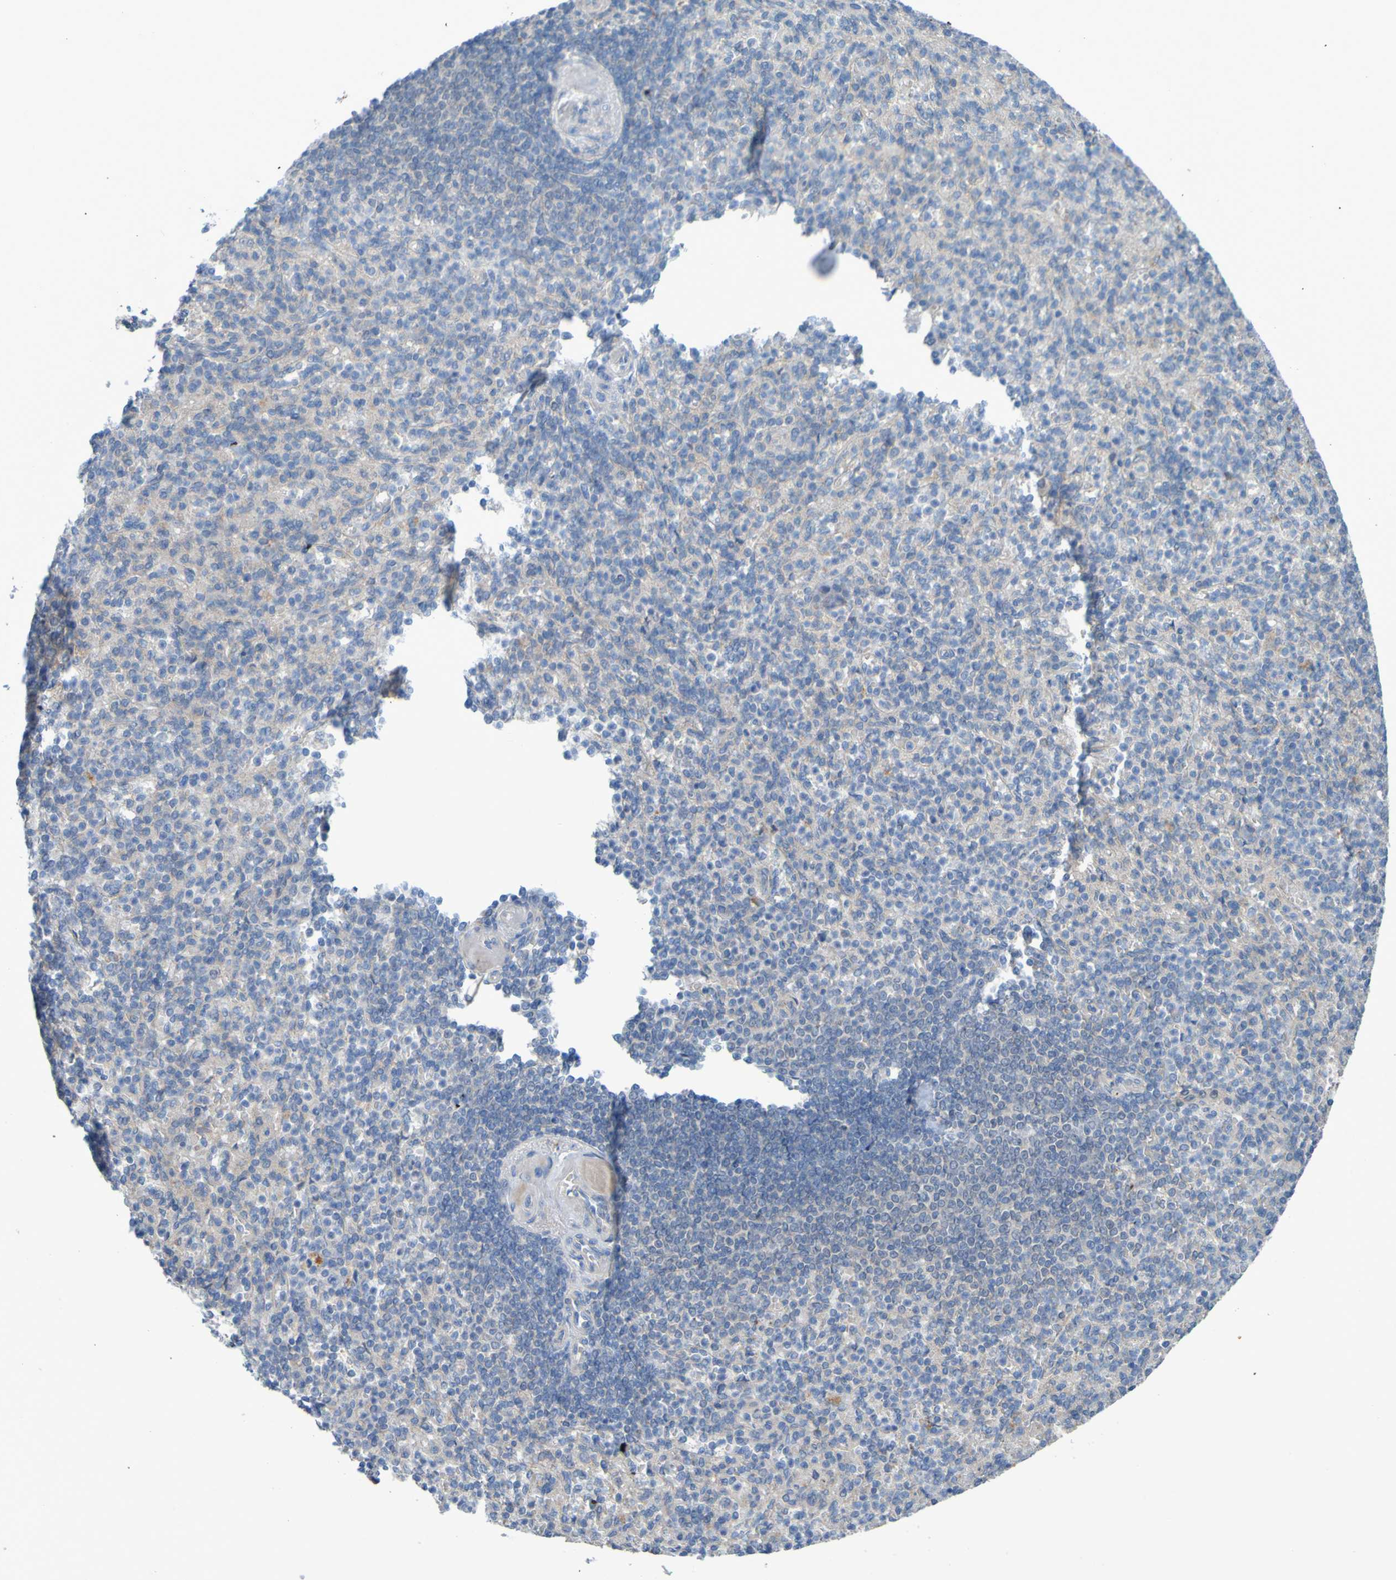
{"staining": {"intensity": "weak", "quantity": "25%-75%", "location": "cytoplasmic/membranous"}, "tissue": "spleen", "cell_type": "Cells in red pulp", "image_type": "normal", "snomed": [{"axis": "morphology", "description": "Normal tissue, NOS"}, {"axis": "topography", "description": "Spleen"}], "caption": "Protein expression analysis of normal spleen shows weak cytoplasmic/membranous staining in about 25%-75% of cells in red pulp.", "gene": "NPRL3", "patient": {"sex": "female", "age": 74}}